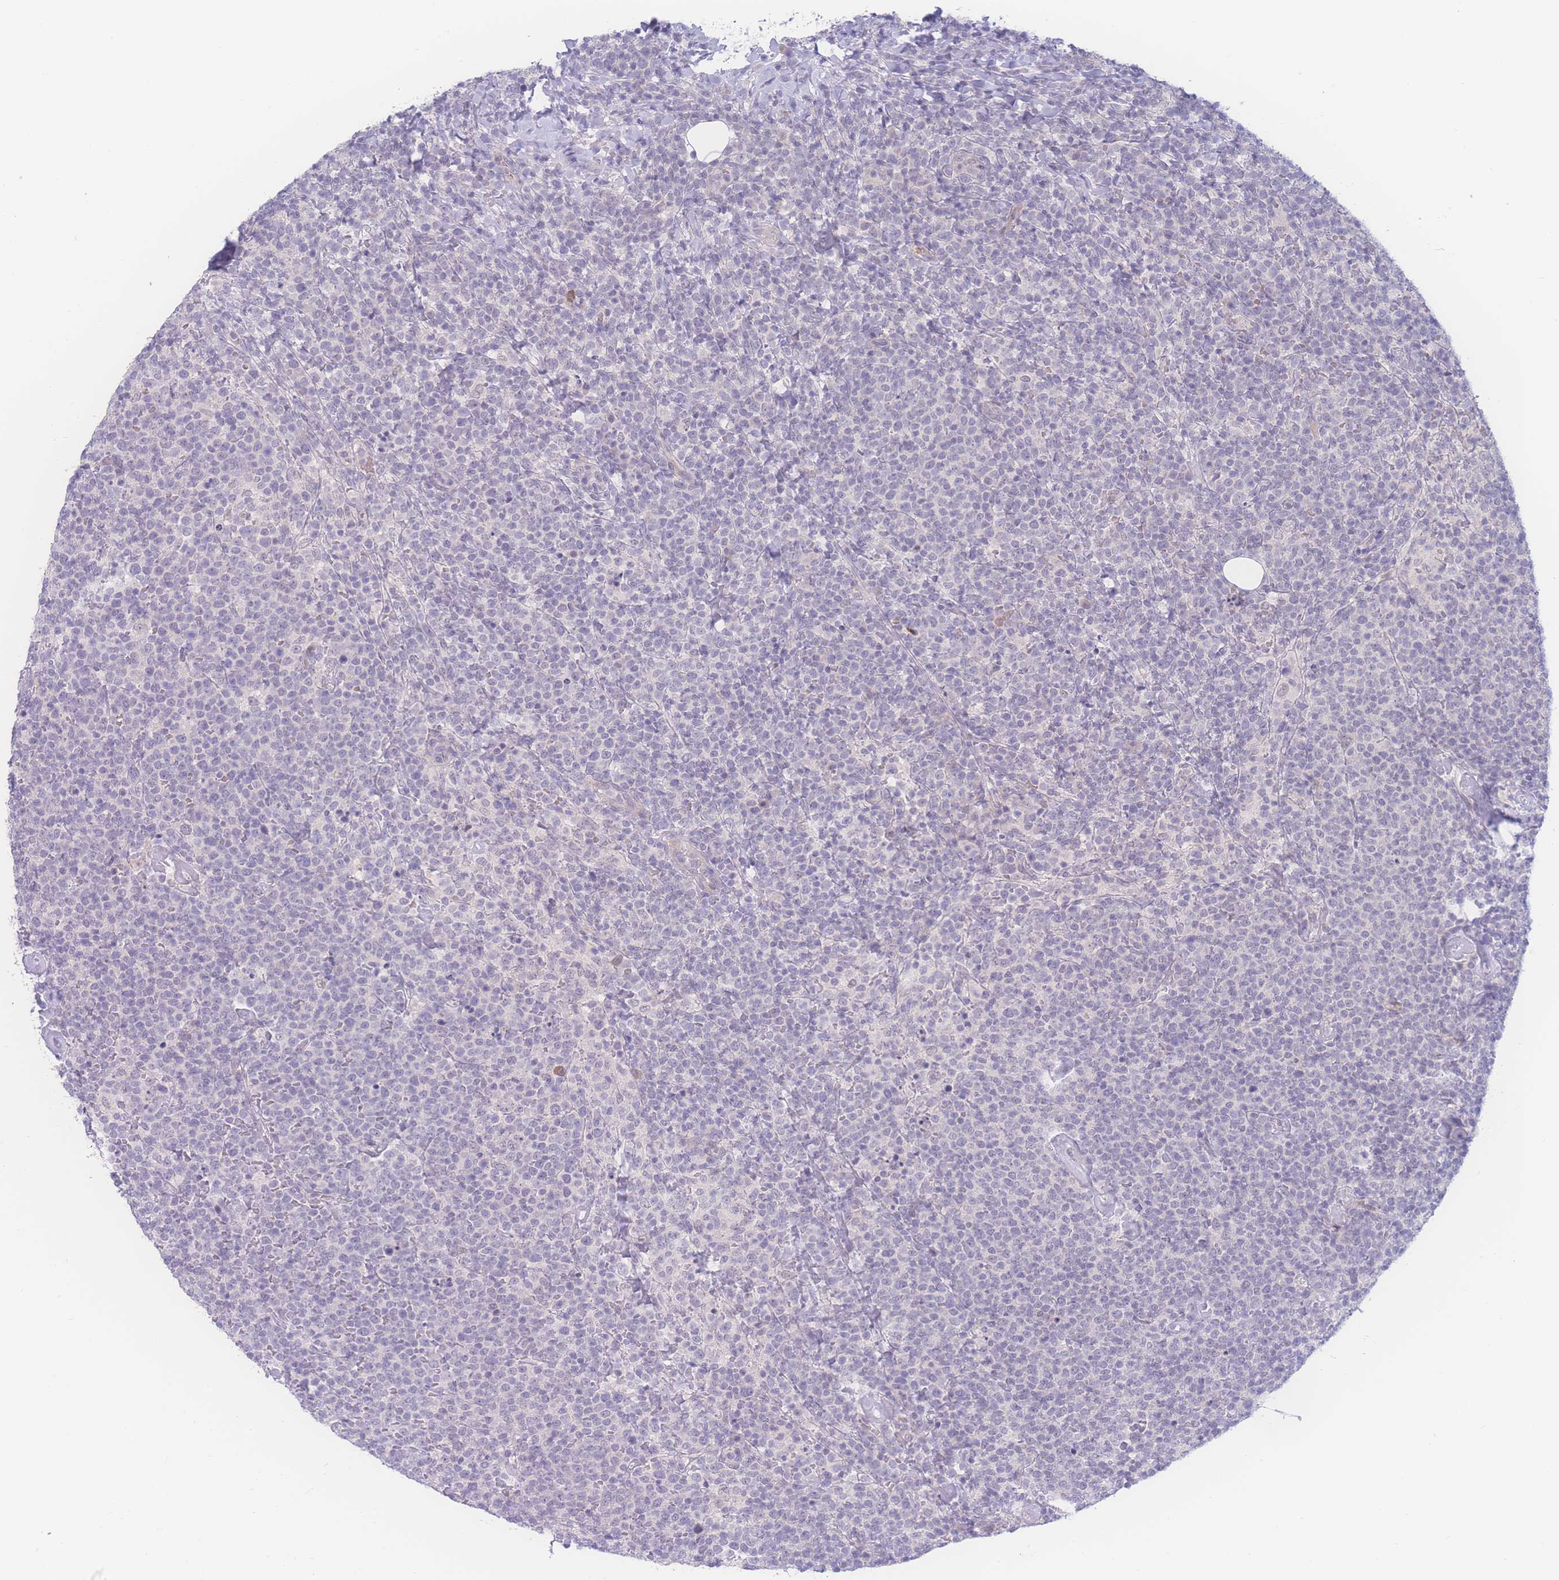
{"staining": {"intensity": "negative", "quantity": "none", "location": "none"}, "tissue": "lymphoma", "cell_type": "Tumor cells", "image_type": "cancer", "snomed": [{"axis": "morphology", "description": "Malignant lymphoma, non-Hodgkin's type, High grade"}, {"axis": "topography", "description": "Lymph node"}], "caption": "IHC micrograph of neoplastic tissue: lymphoma stained with DAB displays no significant protein positivity in tumor cells.", "gene": "PRSS22", "patient": {"sex": "male", "age": 61}}